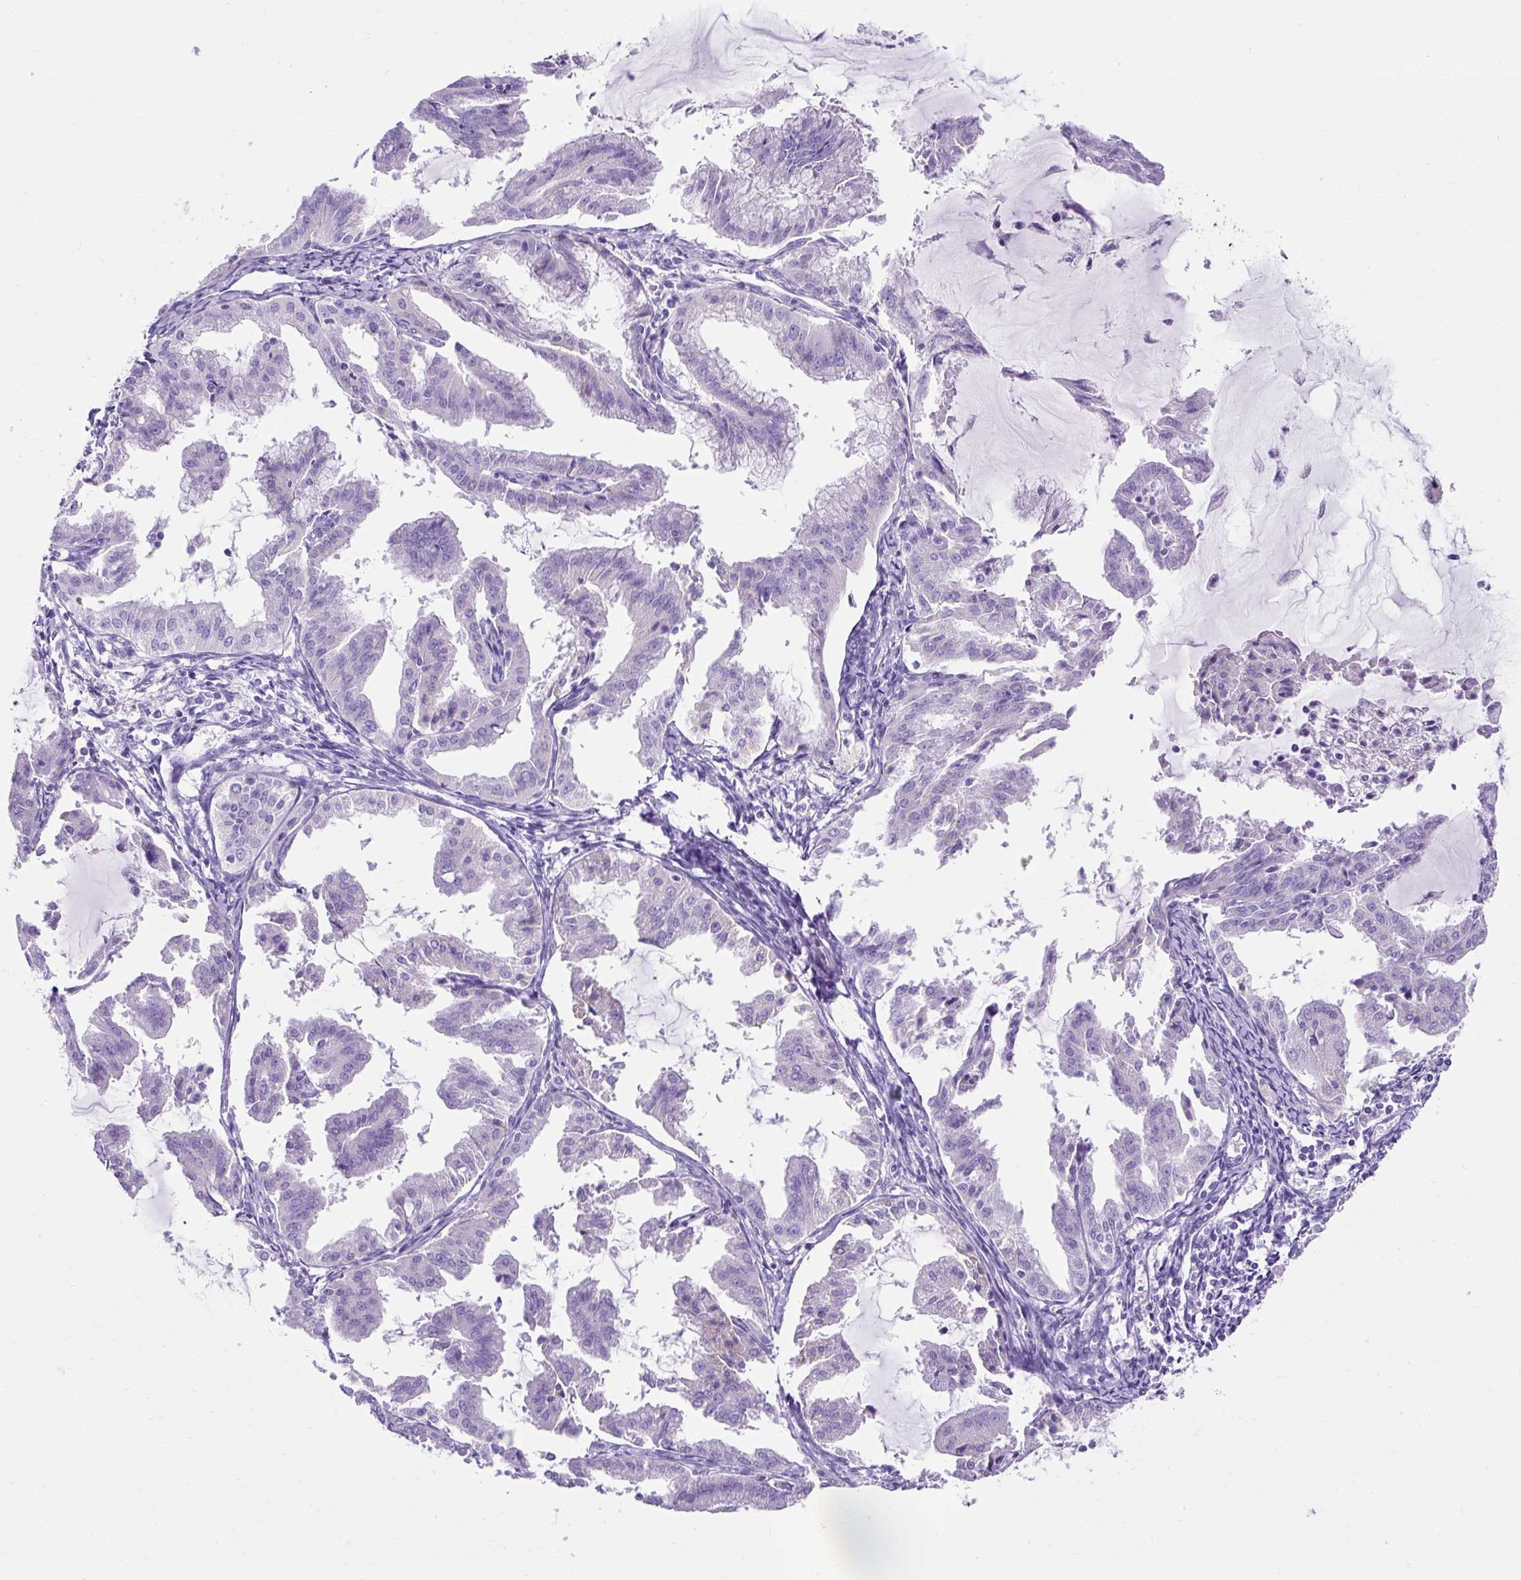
{"staining": {"intensity": "negative", "quantity": "none", "location": "none"}, "tissue": "endometrial cancer", "cell_type": "Tumor cells", "image_type": "cancer", "snomed": [{"axis": "morphology", "description": "Adenocarcinoma, NOS"}, {"axis": "topography", "description": "Endometrium"}], "caption": "Immunohistochemistry (IHC) histopathology image of adenocarcinoma (endometrial) stained for a protein (brown), which exhibits no expression in tumor cells.", "gene": "KRT12", "patient": {"sex": "female", "age": 70}}